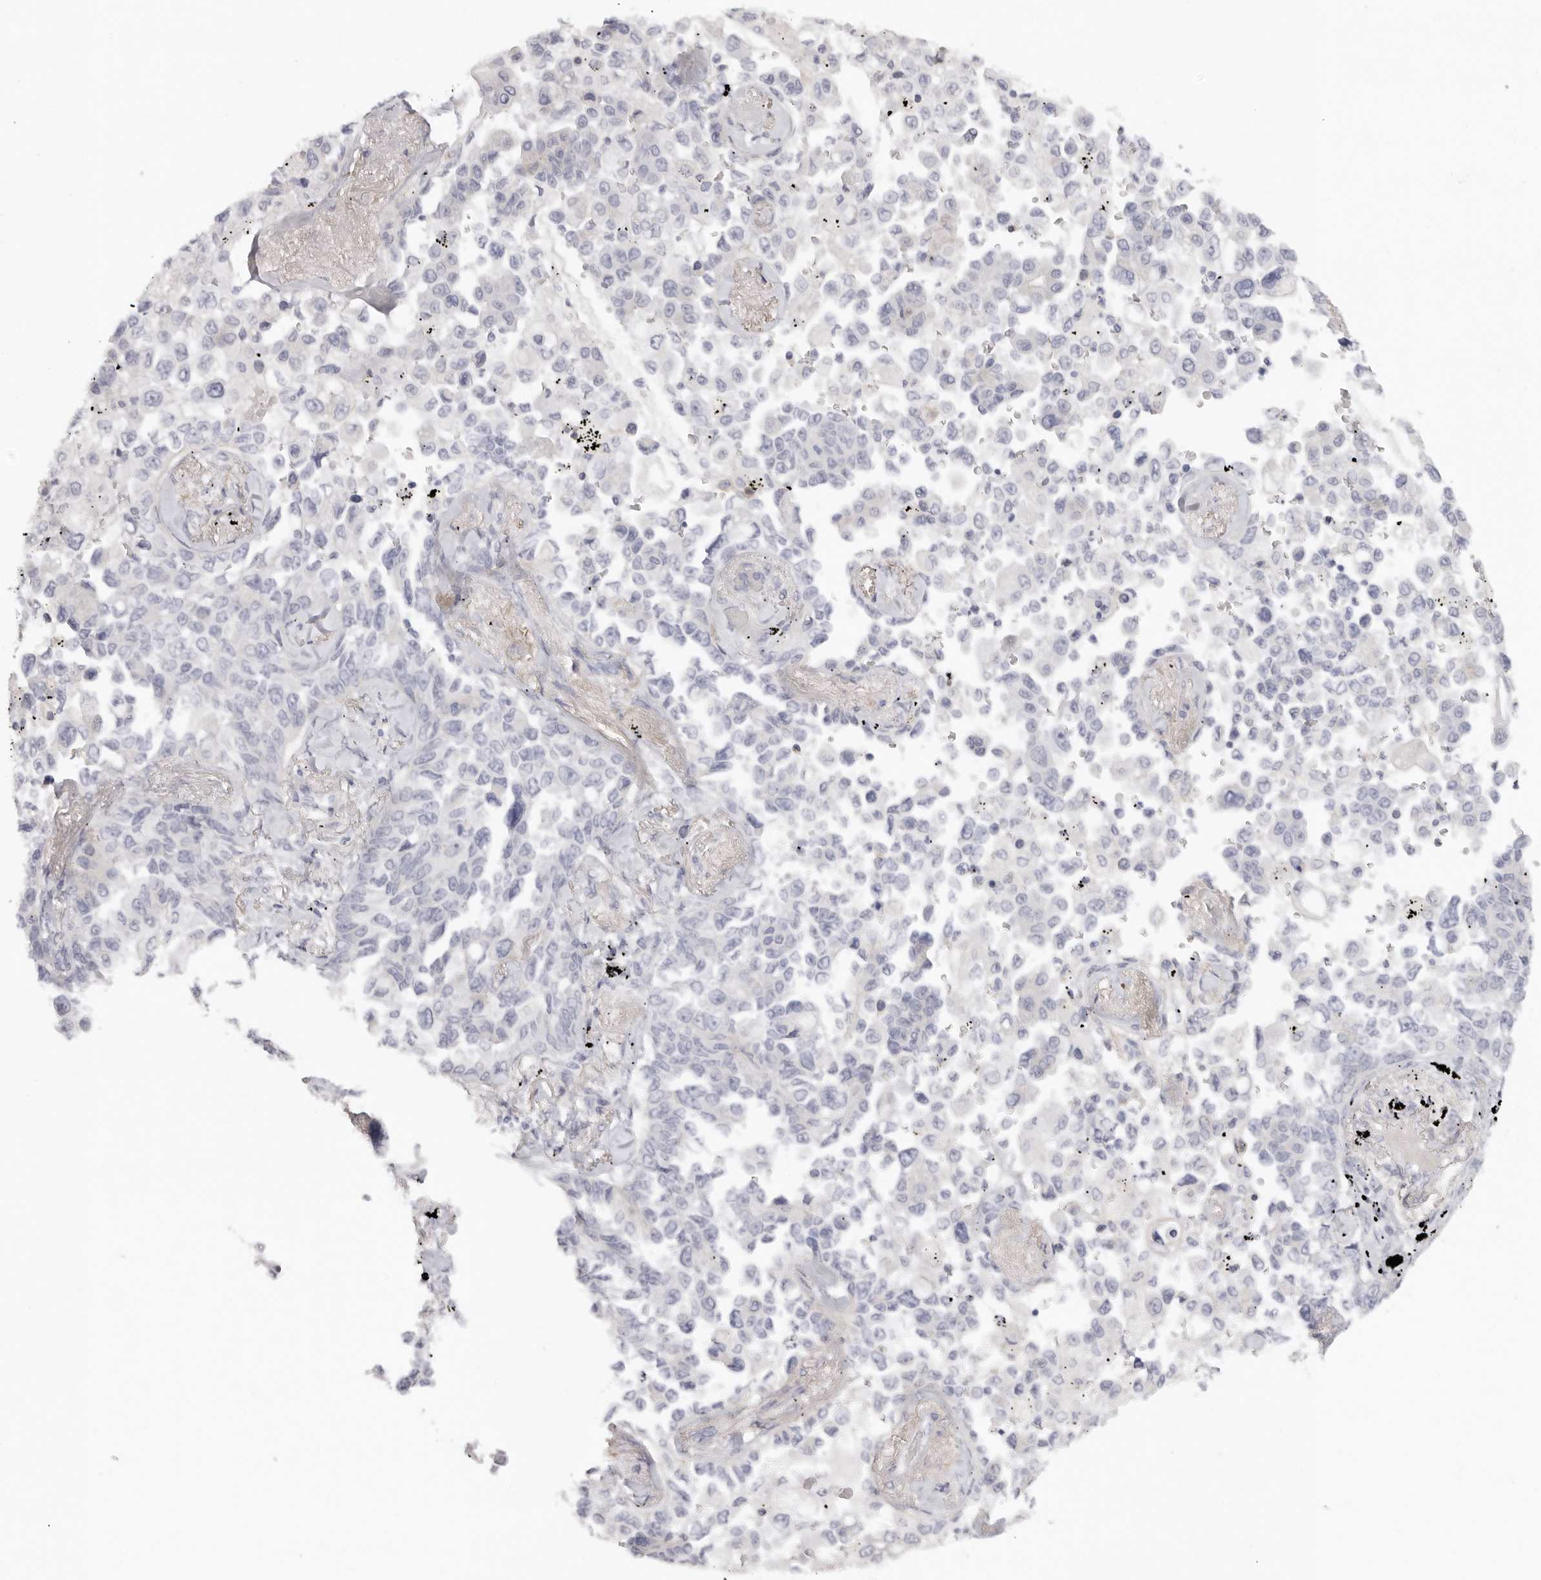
{"staining": {"intensity": "negative", "quantity": "none", "location": "none"}, "tissue": "lung cancer", "cell_type": "Tumor cells", "image_type": "cancer", "snomed": [{"axis": "morphology", "description": "Adenocarcinoma, NOS"}, {"axis": "topography", "description": "Lung"}], "caption": "Tumor cells show no significant positivity in lung cancer.", "gene": "RXFP1", "patient": {"sex": "female", "age": 67}}